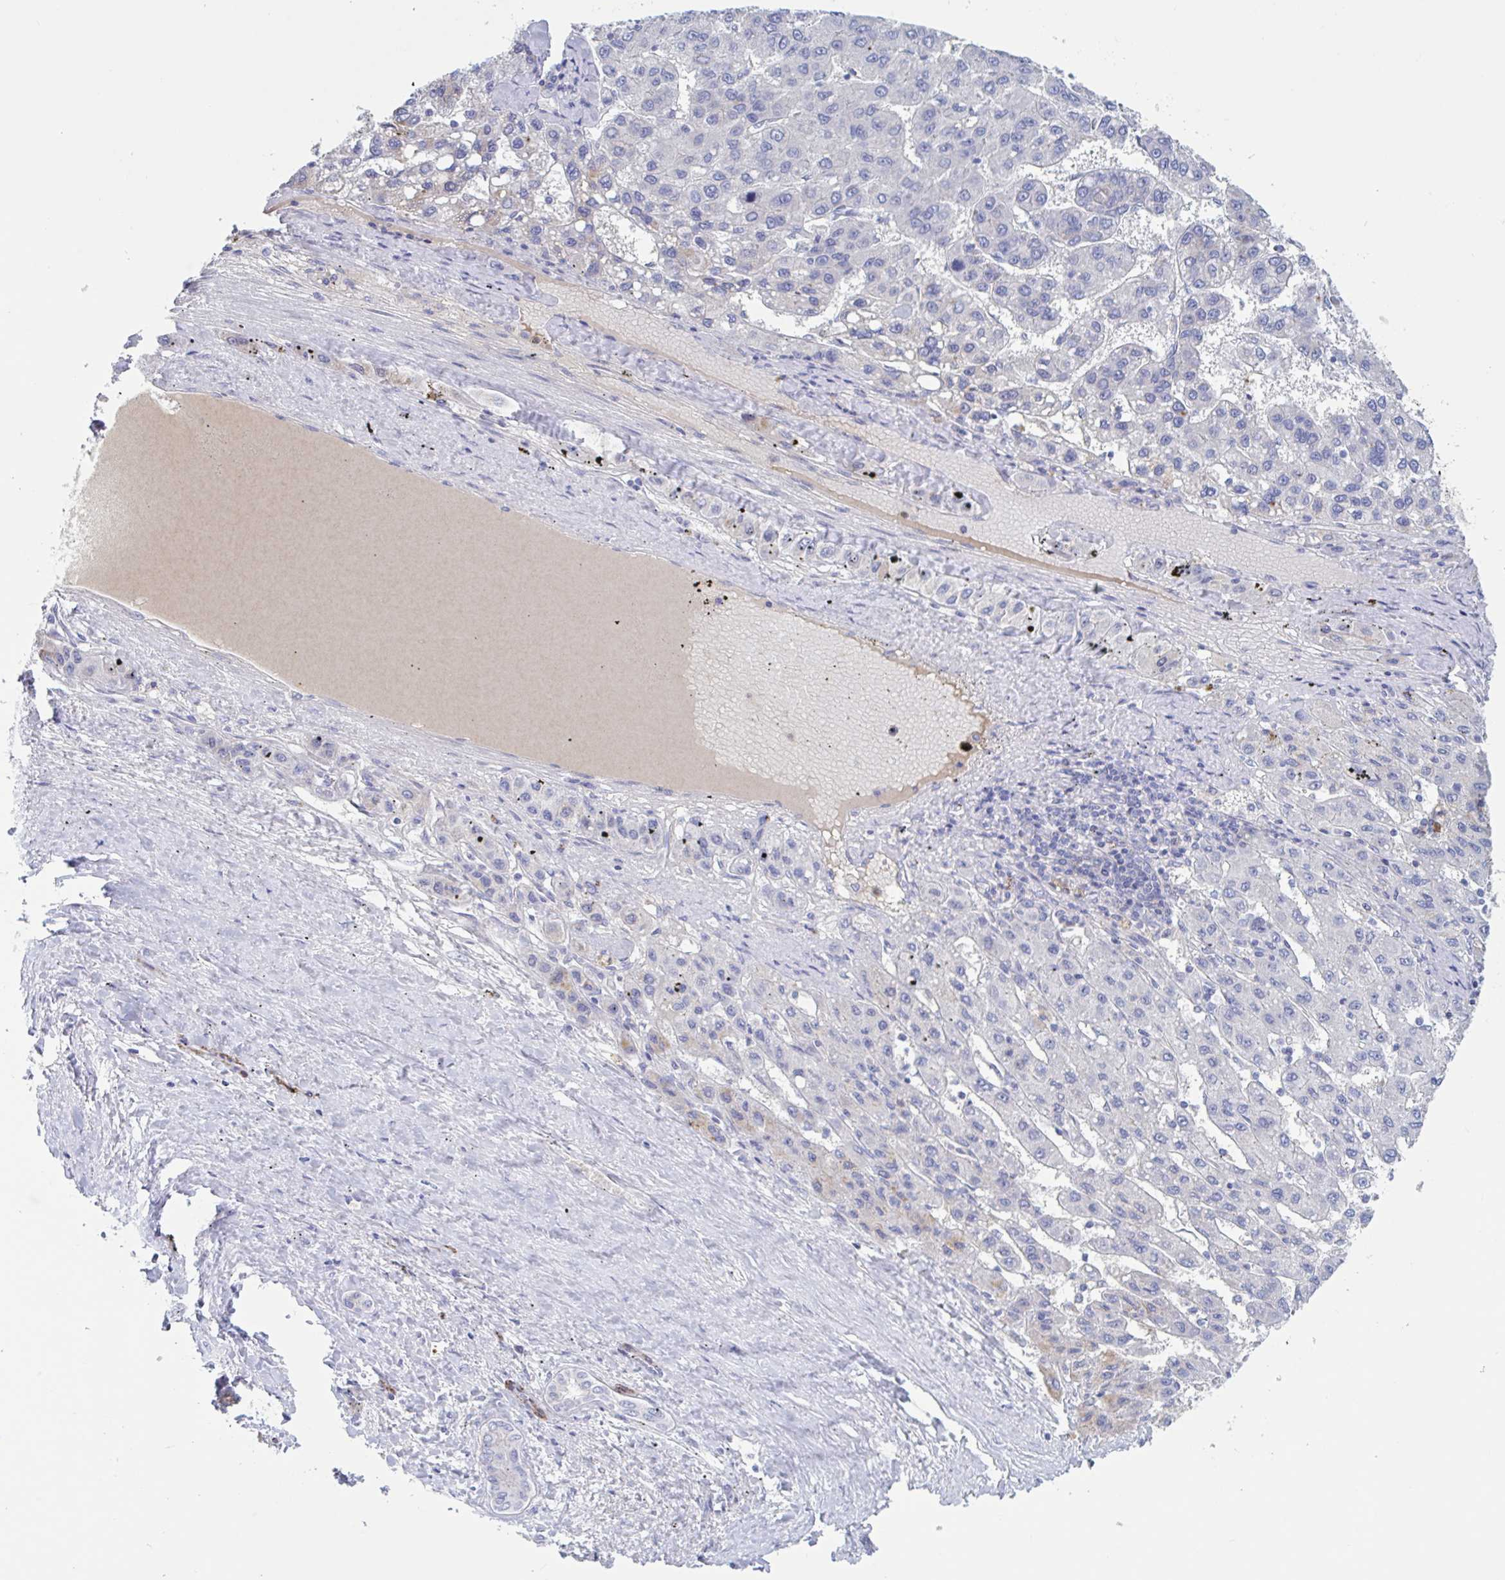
{"staining": {"intensity": "negative", "quantity": "none", "location": "none"}, "tissue": "liver cancer", "cell_type": "Tumor cells", "image_type": "cancer", "snomed": [{"axis": "morphology", "description": "Carcinoma, Hepatocellular, NOS"}, {"axis": "topography", "description": "Liver"}], "caption": "This is a photomicrograph of immunohistochemistry (IHC) staining of liver hepatocellular carcinoma, which shows no positivity in tumor cells.", "gene": "ZNHIT2", "patient": {"sex": "female", "age": 82}}